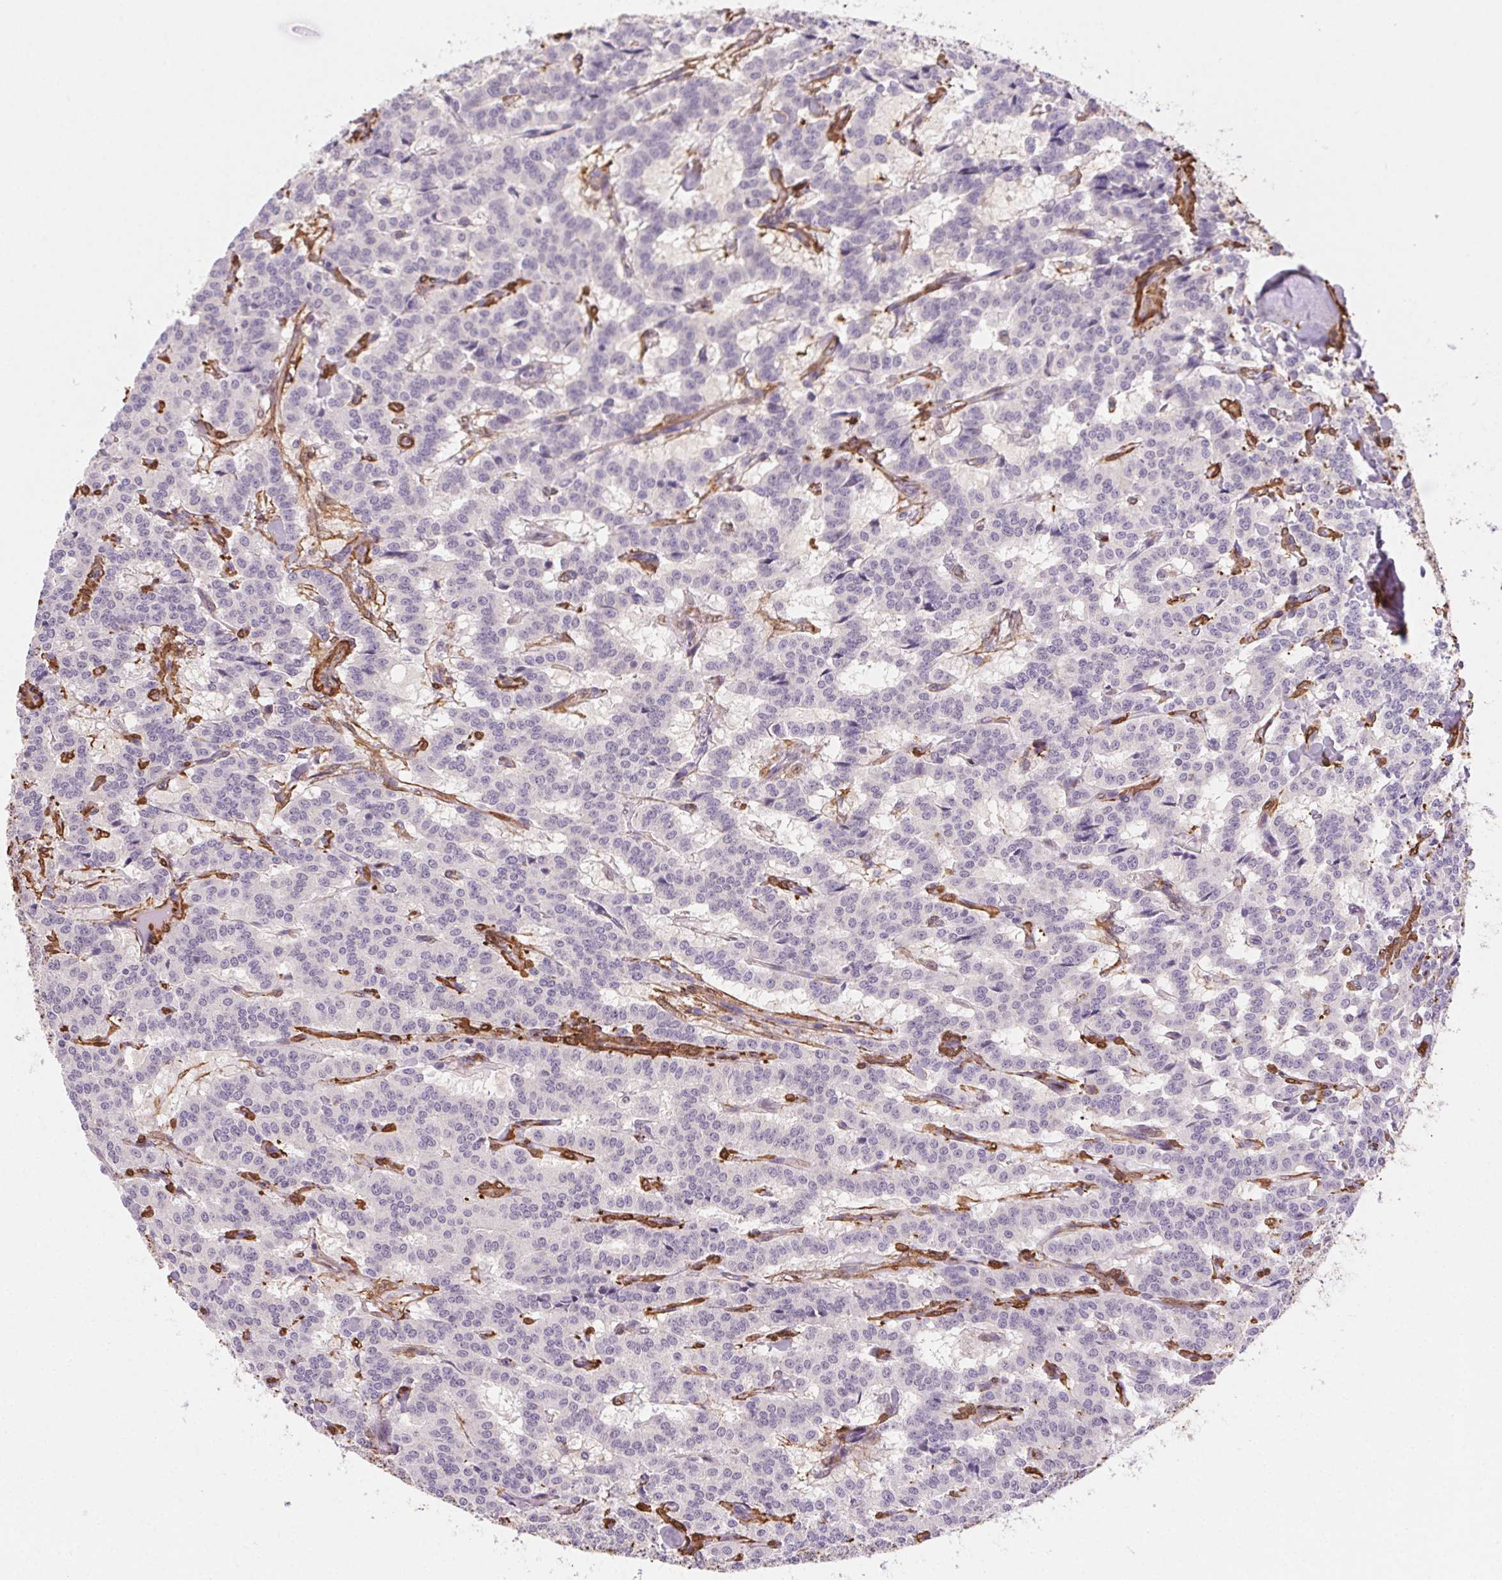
{"staining": {"intensity": "negative", "quantity": "none", "location": "none"}, "tissue": "carcinoid", "cell_type": "Tumor cells", "image_type": "cancer", "snomed": [{"axis": "morphology", "description": "Carcinoid, malignant, NOS"}, {"axis": "topography", "description": "Lung"}], "caption": "This is a photomicrograph of IHC staining of carcinoid, which shows no expression in tumor cells. (Brightfield microscopy of DAB IHC at high magnification).", "gene": "GPX8", "patient": {"sex": "female", "age": 46}}